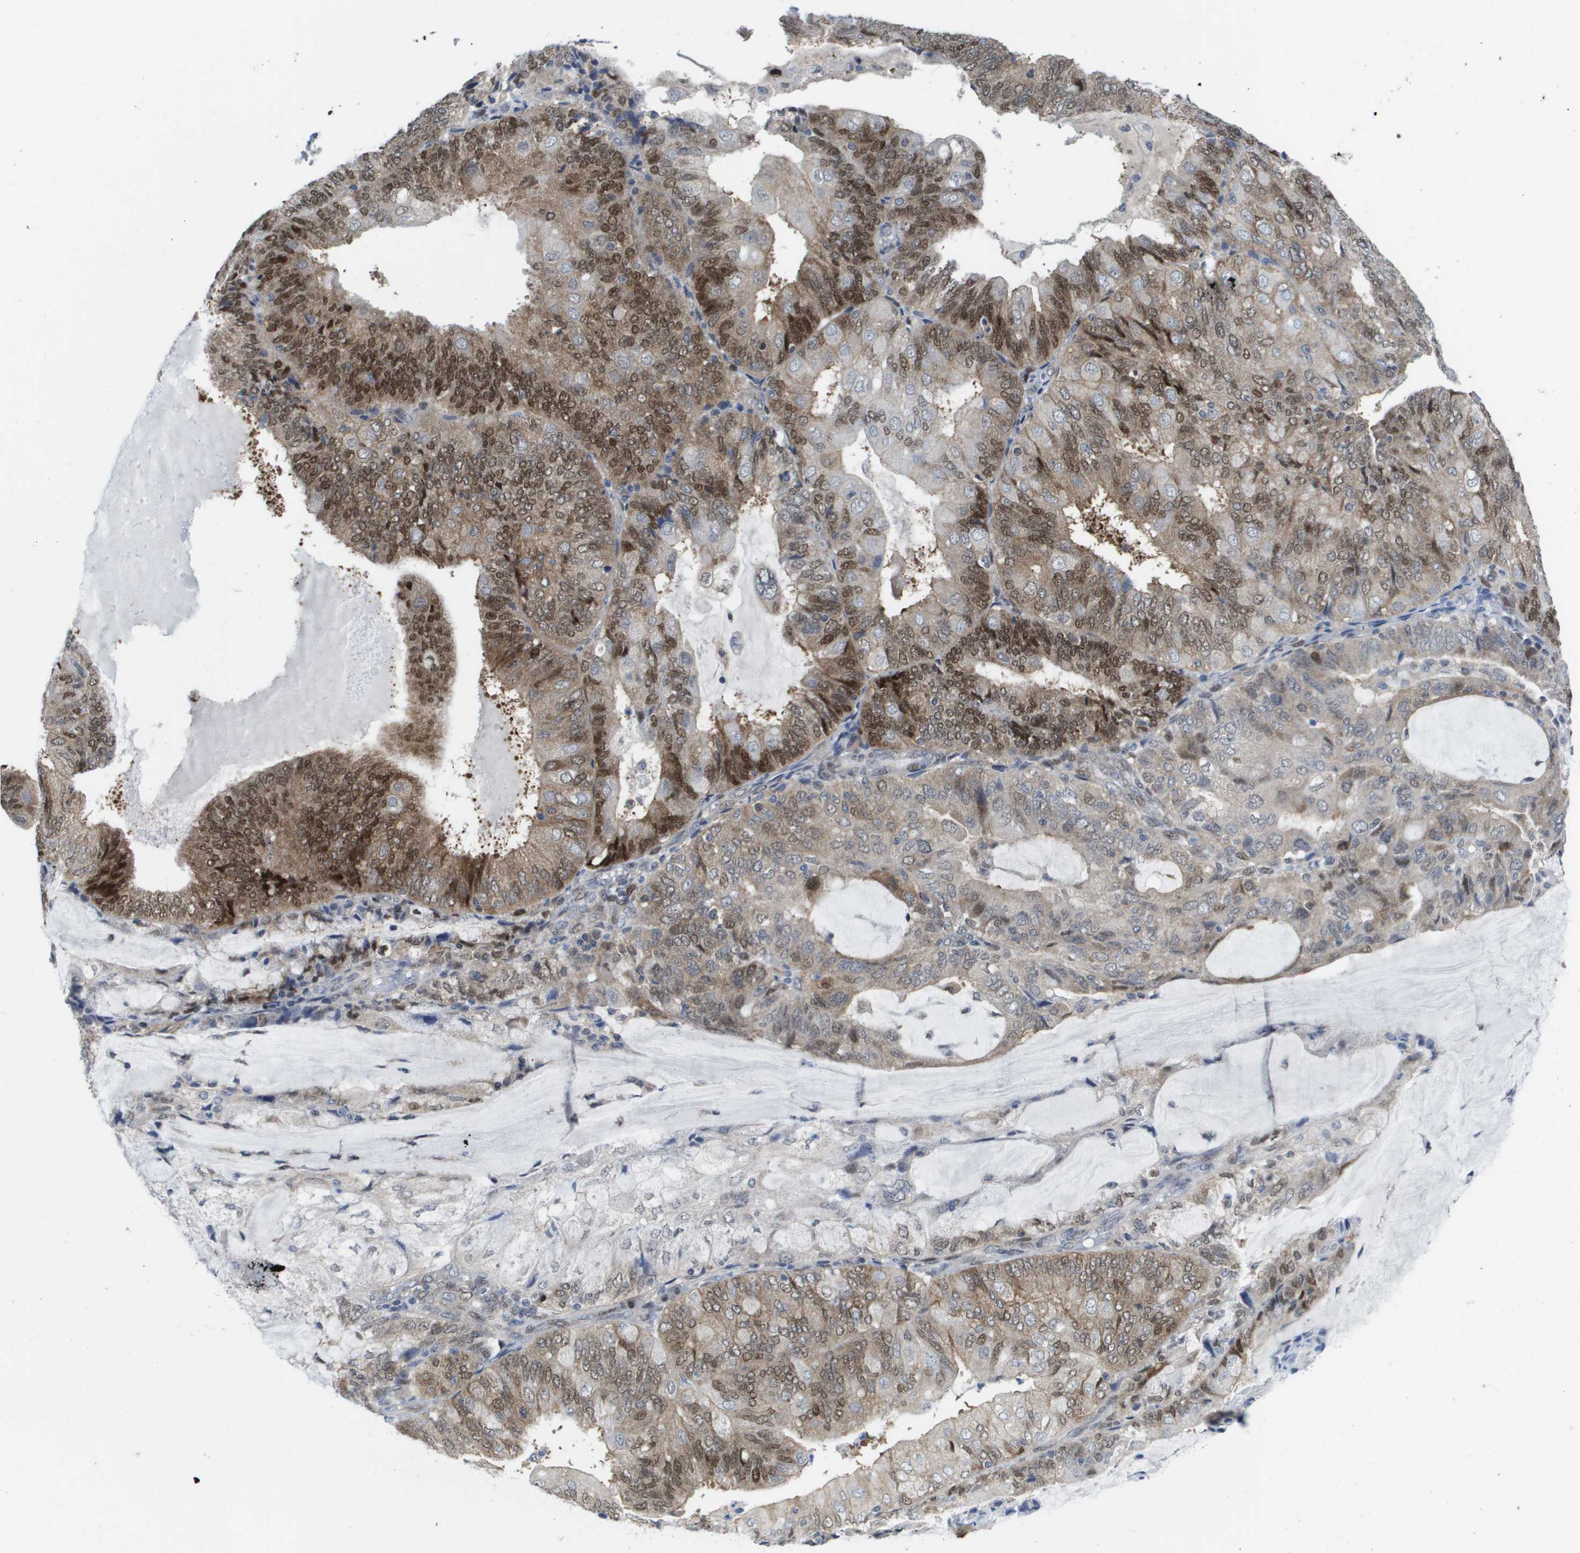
{"staining": {"intensity": "moderate", "quantity": "25%-75%", "location": "cytoplasmic/membranous,nuclear"}, "tissue": "endometrial cancer", "cell_type": "Tumor cells", "image_type": "cancer", "snomed": [{"axis": "morphology", "description": "Adenocarcinoma, NOS"}, {"axis": "topography", "description": "Endometrium"}], "caption": "The micrograph shows a brown stain indicating the presence of a protein in the cytoplasmic/membranous and nuclear of tumor cells in endometrial cancer. (DAB IHC, brown staining for protein, blue staining for nuclei).", "gene": "FKBP4", "patient": {"sex": "female", "age": 81}}